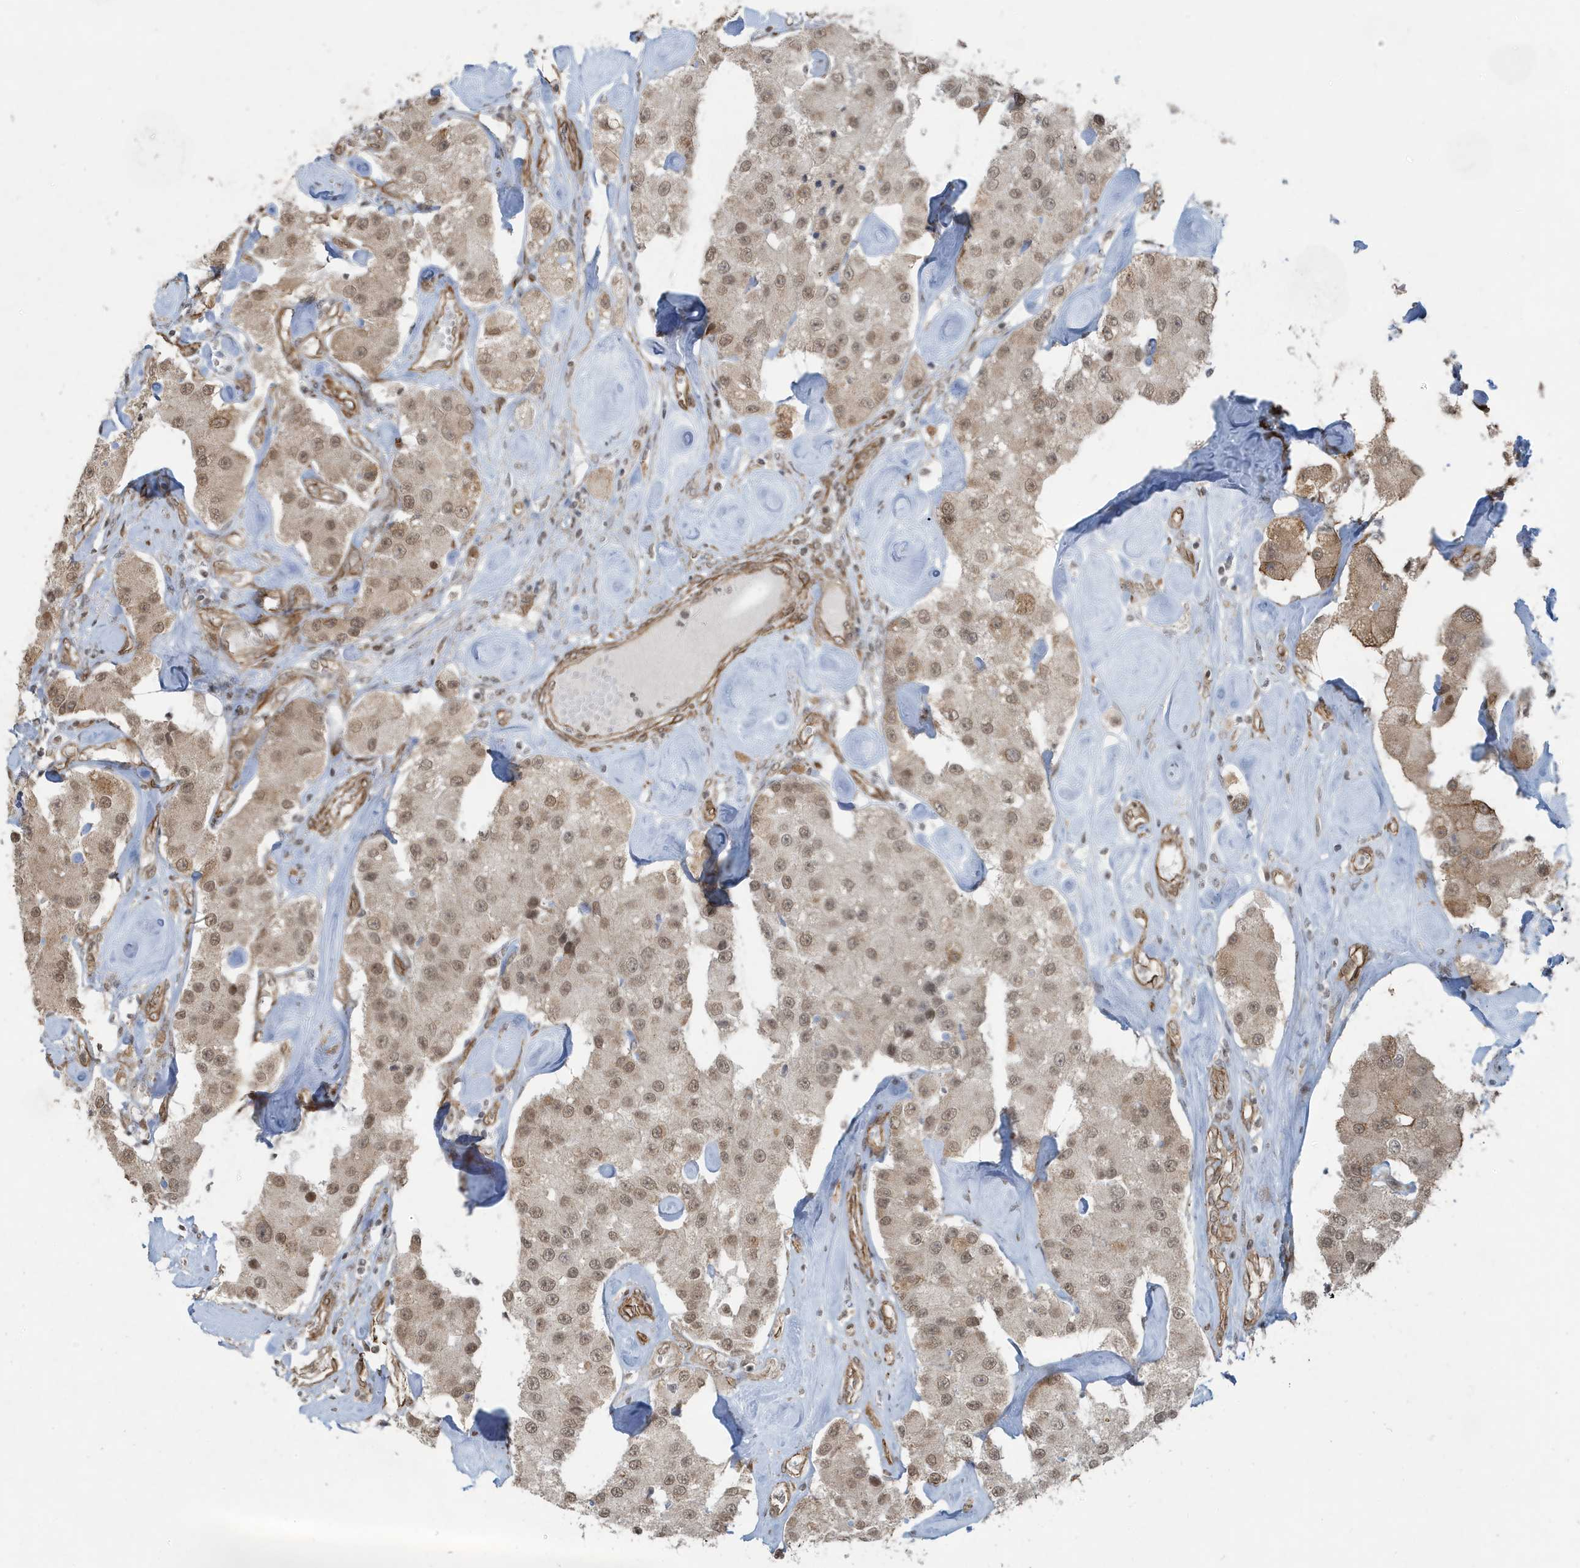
{"staining": {"intensity": "weak", "quantity": ">75%", "location": "cytoplasmic/membranous,nuclear"}, "tissue": "carcinoid", "cell_type": "Tumor cells", "image_type": "cancer", "snomed": [{"axis": "morphology", "description": "Carcinoid, malignant, NOS"}, {"axis": "topography", "description": "Pancreas"}], "caption": "Carcinoid stained with a brown dye shows weak cytoplasmic/membranous and nuclear positive expression in approximately >75% of tumor cells.", "gene": "CHCHD4", "patient": {"sex": "male", "age": 41}}